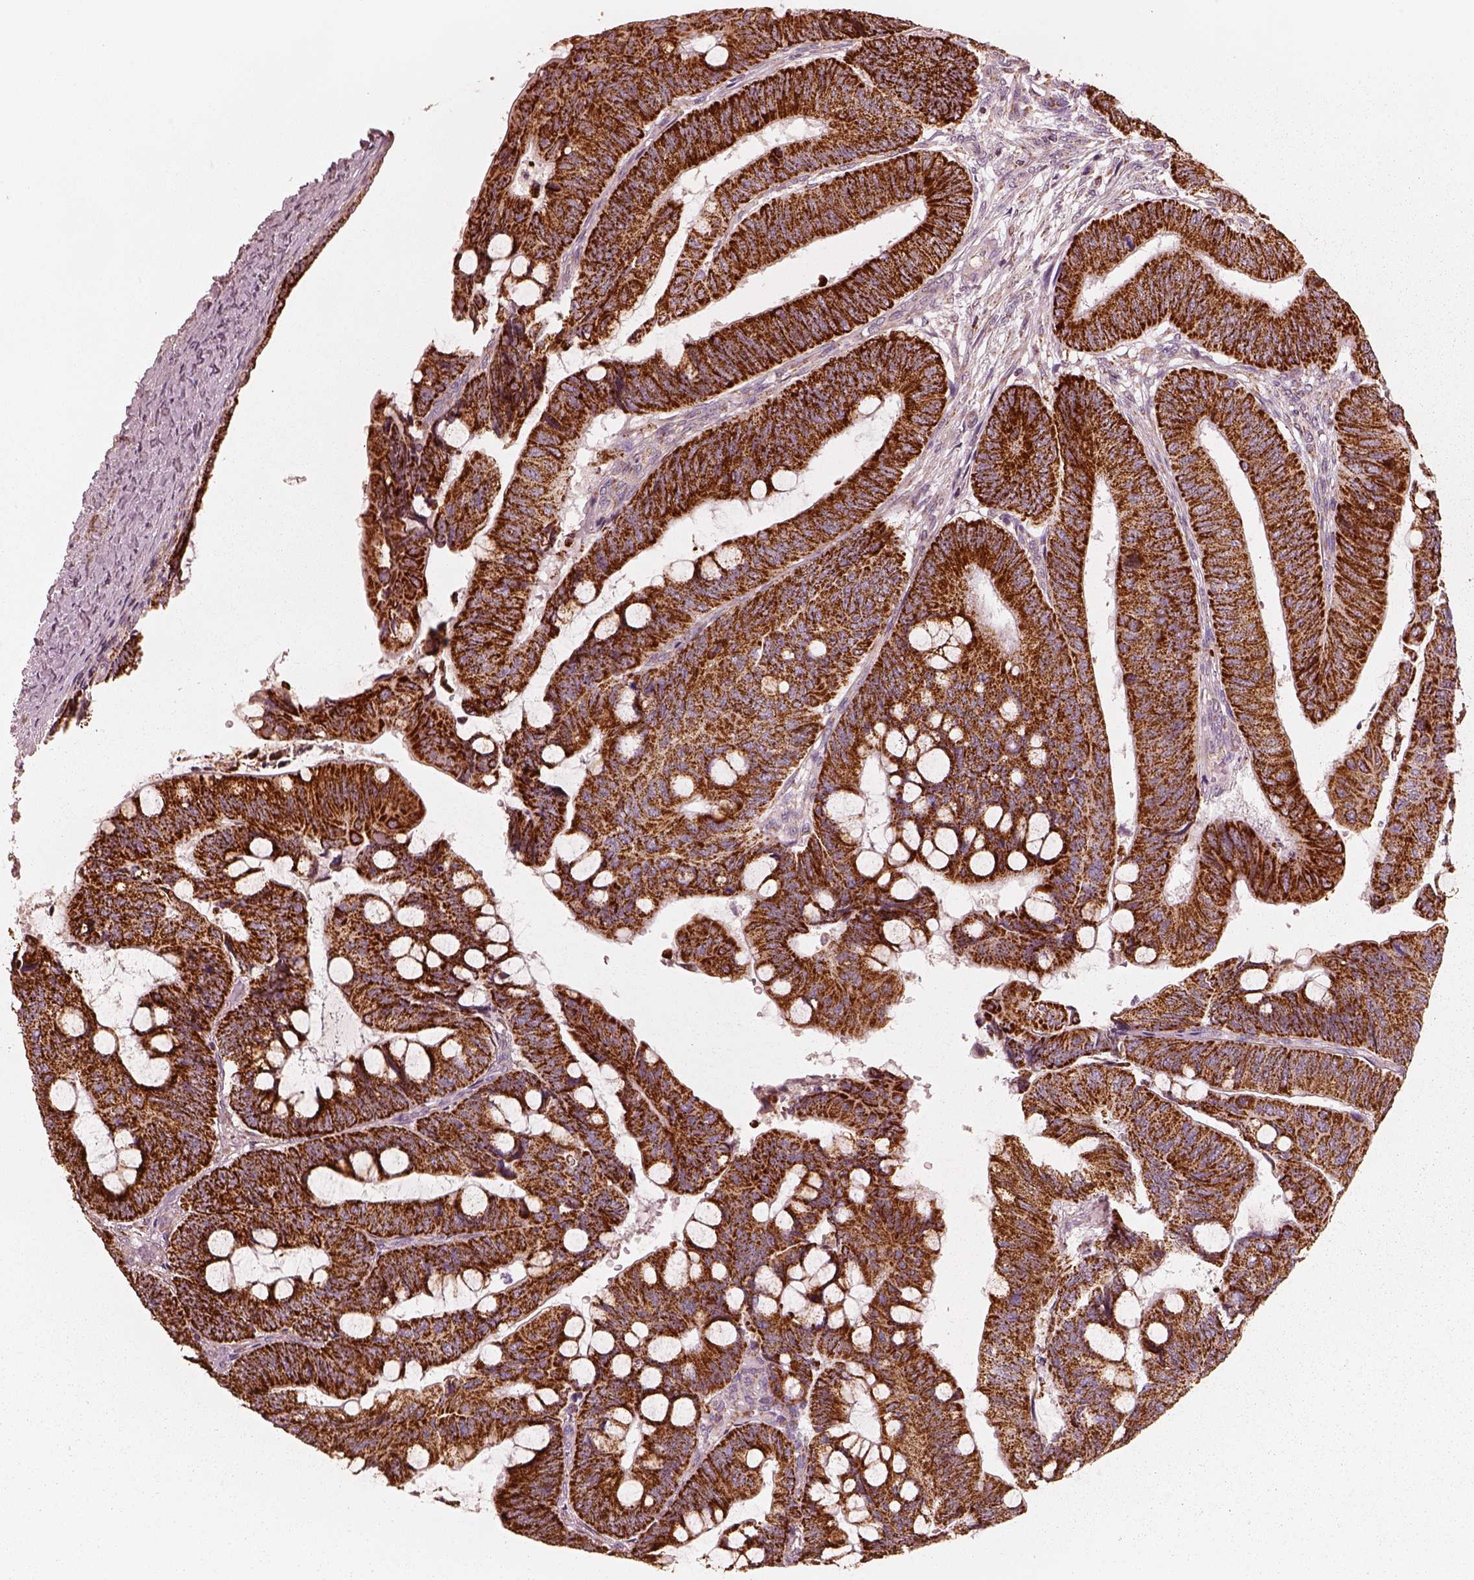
{"staining": {"intensity": "strong", "quantity": ">75%", "location": "cytoplasmic/membranous"}, "tissue": "colorectal cancer", "cell_type": "Tumor cells", "image_type": "cancer", "snomed": [{"axis": "morphology", "description": "Normal tissue, NOS"}, {"axis": "morphology", "description": "Adenocarcinoma, NOS"}, {"axis": "topography", "description": "Rectum"}], "caption": "A photomicrograph of adenocarcinoma (colorectal) stained for a protein displays strong cytoplasmic/membranous brown staining in tumor cells.", "gene": "ENTPD6", "patient": {"sex": "male", "age": 92}}